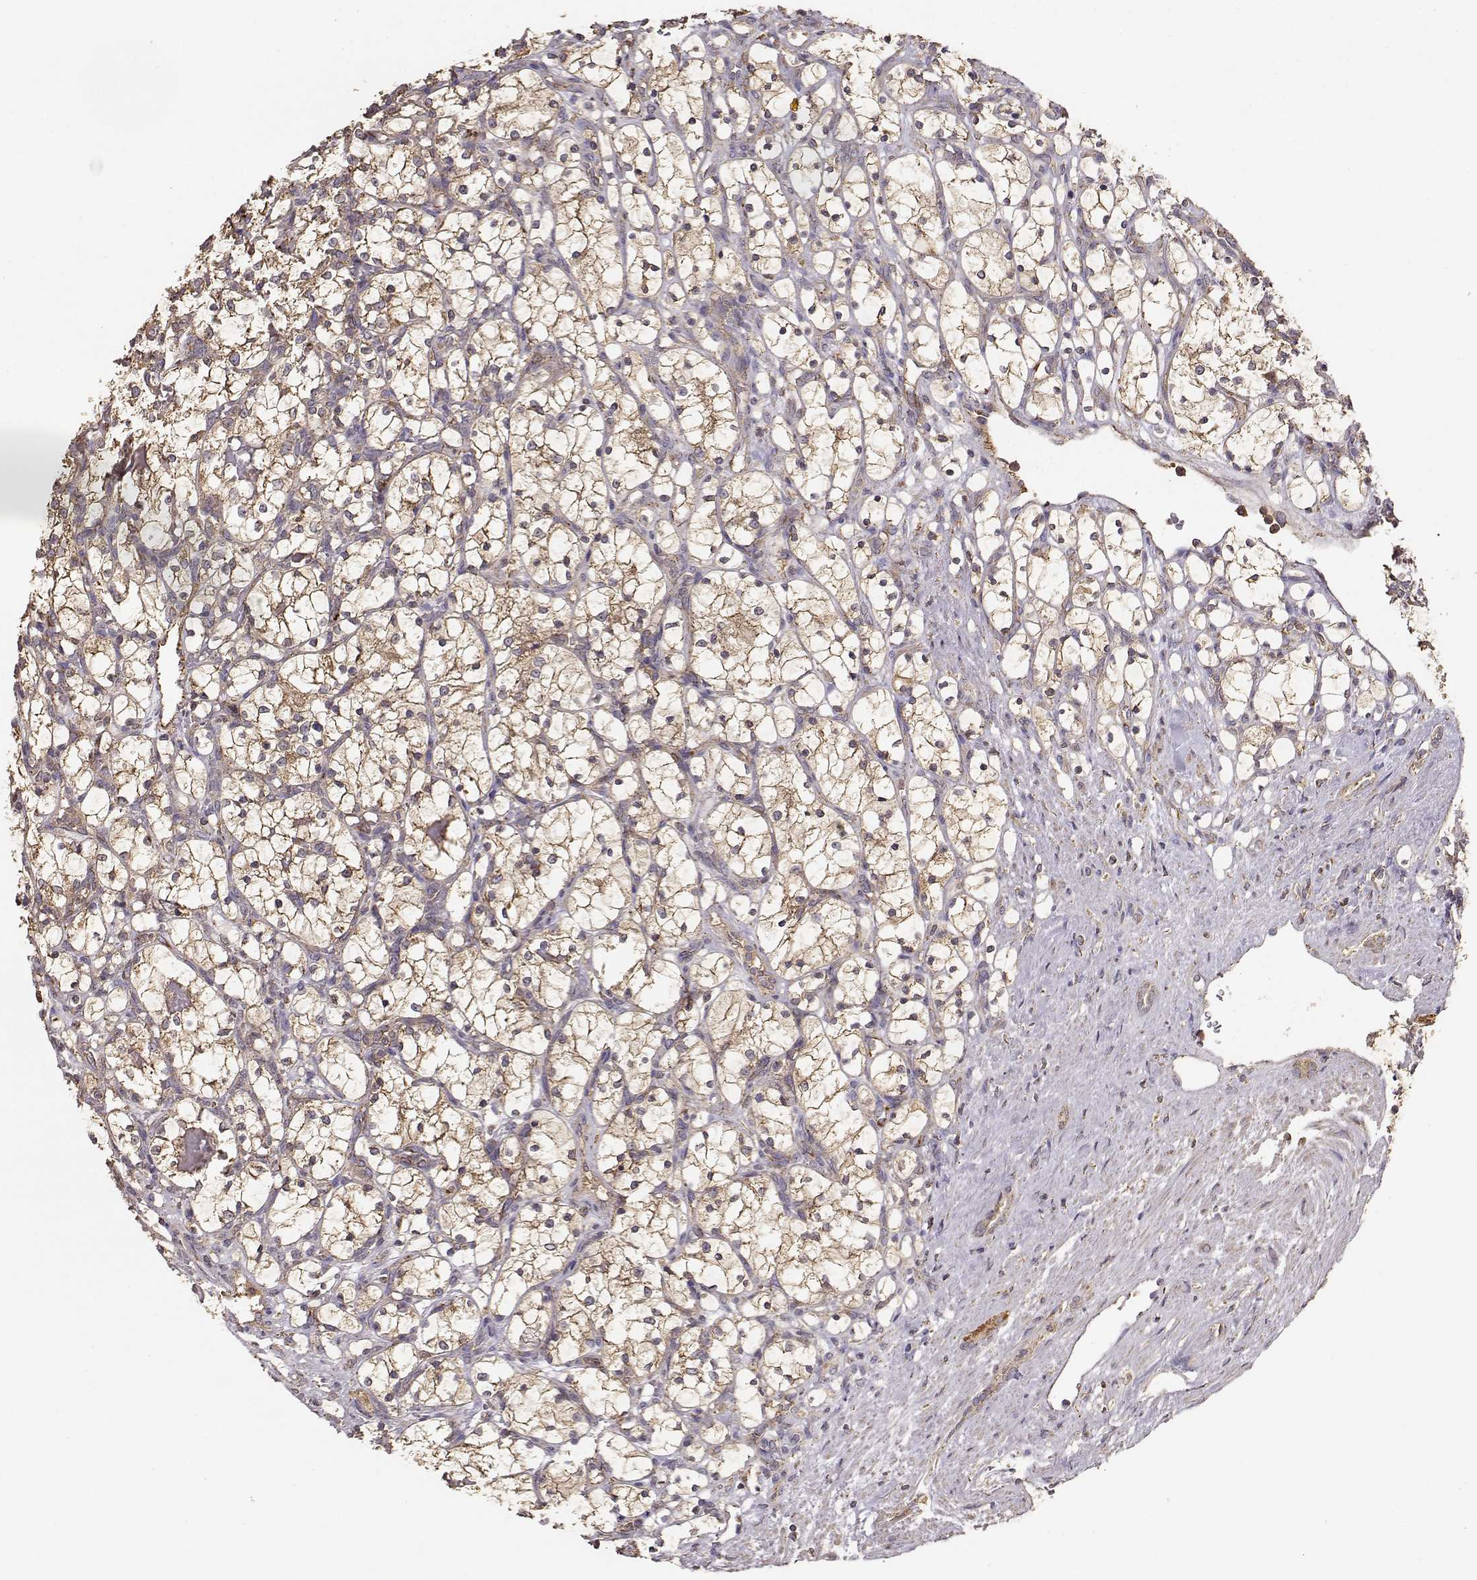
{"staining": {"intensity": "moderate", "quantity": ">75%", "location": "cytoplasmic/membranous"}, "tissue": "renal cancer", "cell_type": "Tumor cells", "image_type": "cancer", "snomed": [{"axis": "morphology", "description": "Adenocarcinoma, NOS"}, {"axis": "topography", "description": "Kidney"}], "caption": "Immunohistochemistry (IHC) (DAB (3,3'-diaminobenzidine)) staining of human adenocarcinoma (renal) exhibits moderate cytoplasmic/membranous protein expression in about >75% of tumor cells.", "gene": "TARS3", "patient": {"sex": "female", "age": 69}}